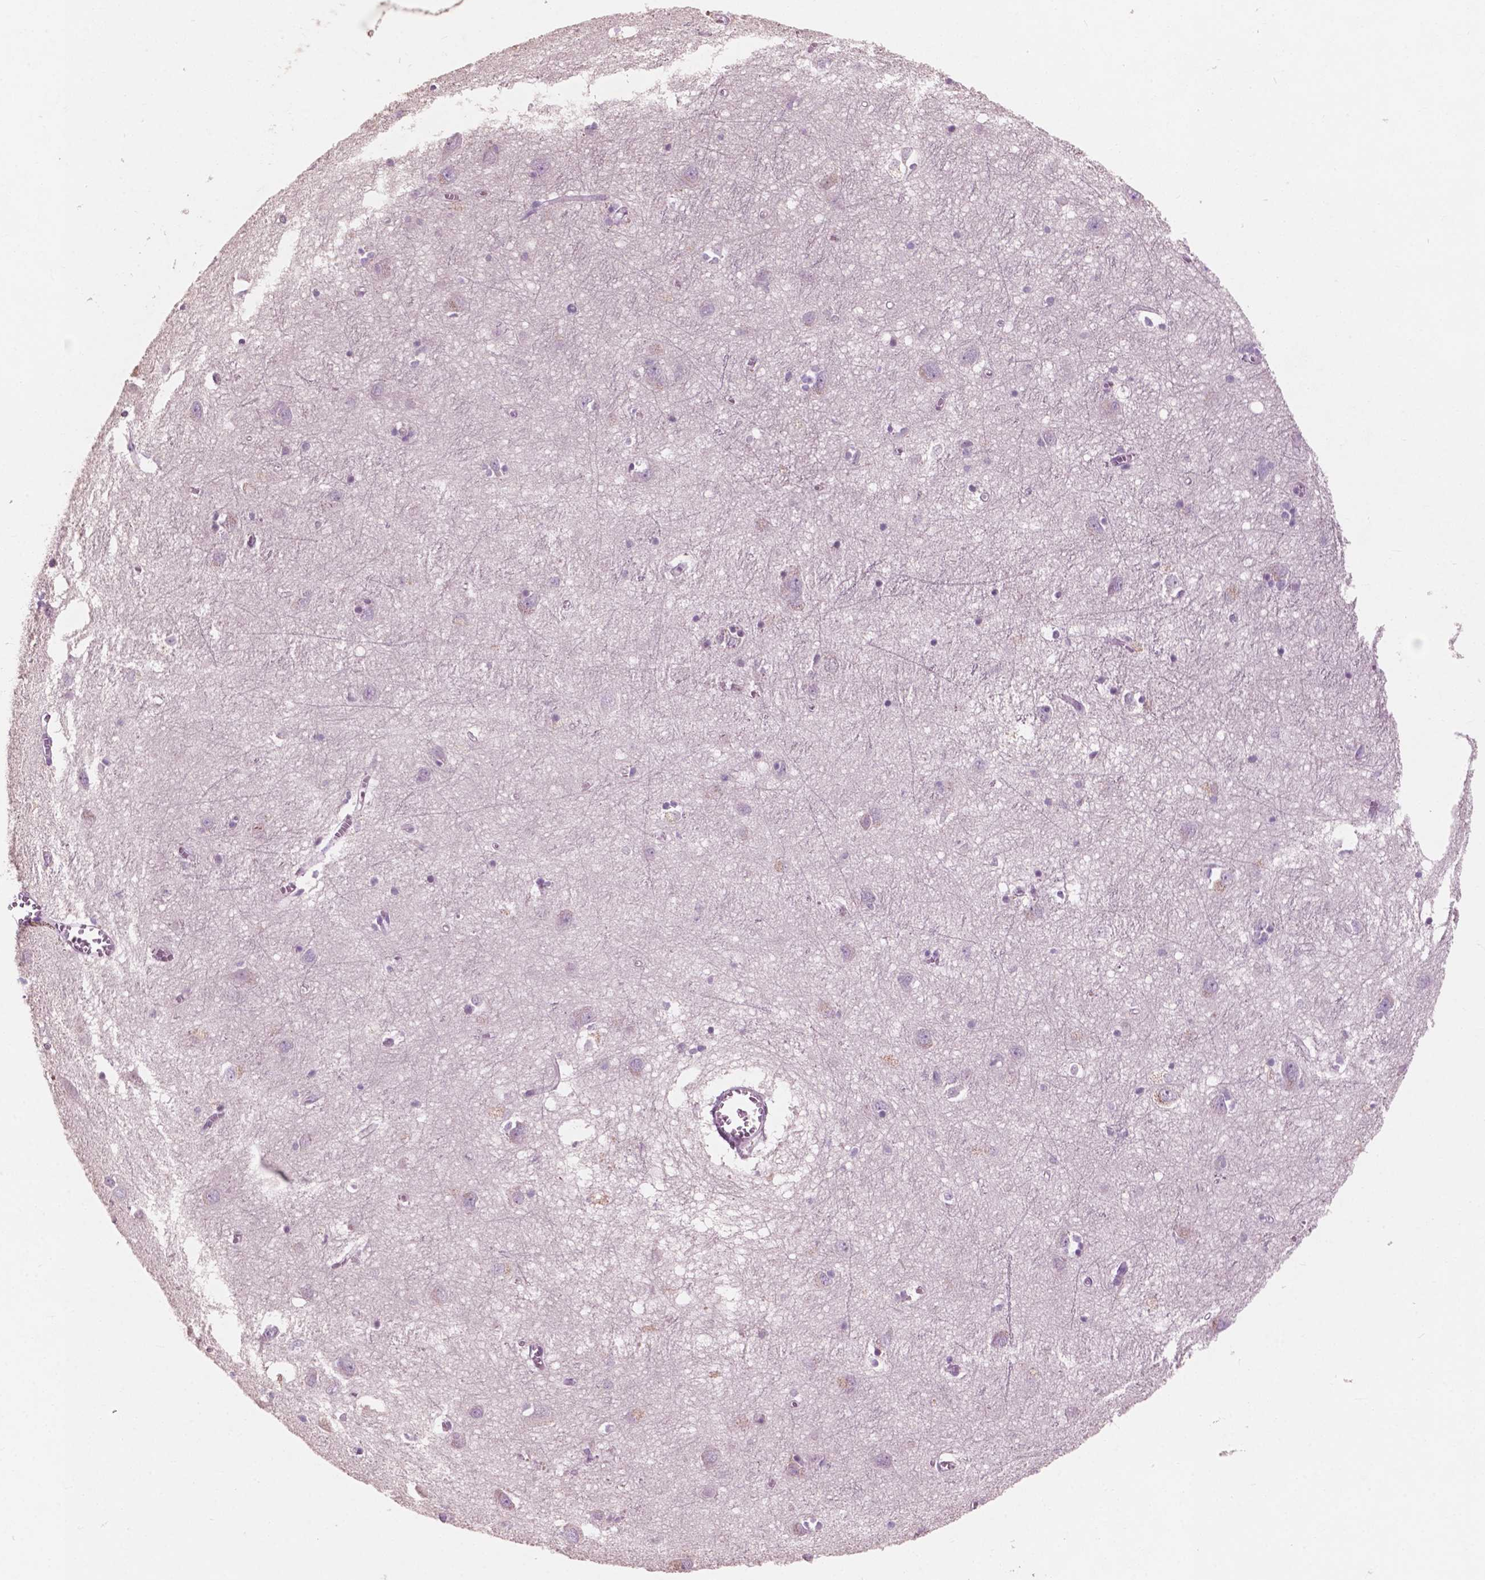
{"staining": {"intensity": "negative", "quantity": "none", "location": "none"}, "tissue": "cerebral cortex", "cell_type": "Endothelial cells", "image_type": "normal", "snomed": [{"axis": "morphology", "description": "Normal tissue, NOS"}, {"axis": "topography", "description": "Cerebral cortex"}], "caption": "High magnification brightfield microscopy of unremarkable cerebral cortex stained with DAB (brown) and counterstained with hematoxylin (blue): endothelial cells show no significant positivity. (Immunohistochemistry (ihc), brightfield microscopy, high magnification).", "gene": "AWAT1", "patient": {"sex": "male", "age": 70}}